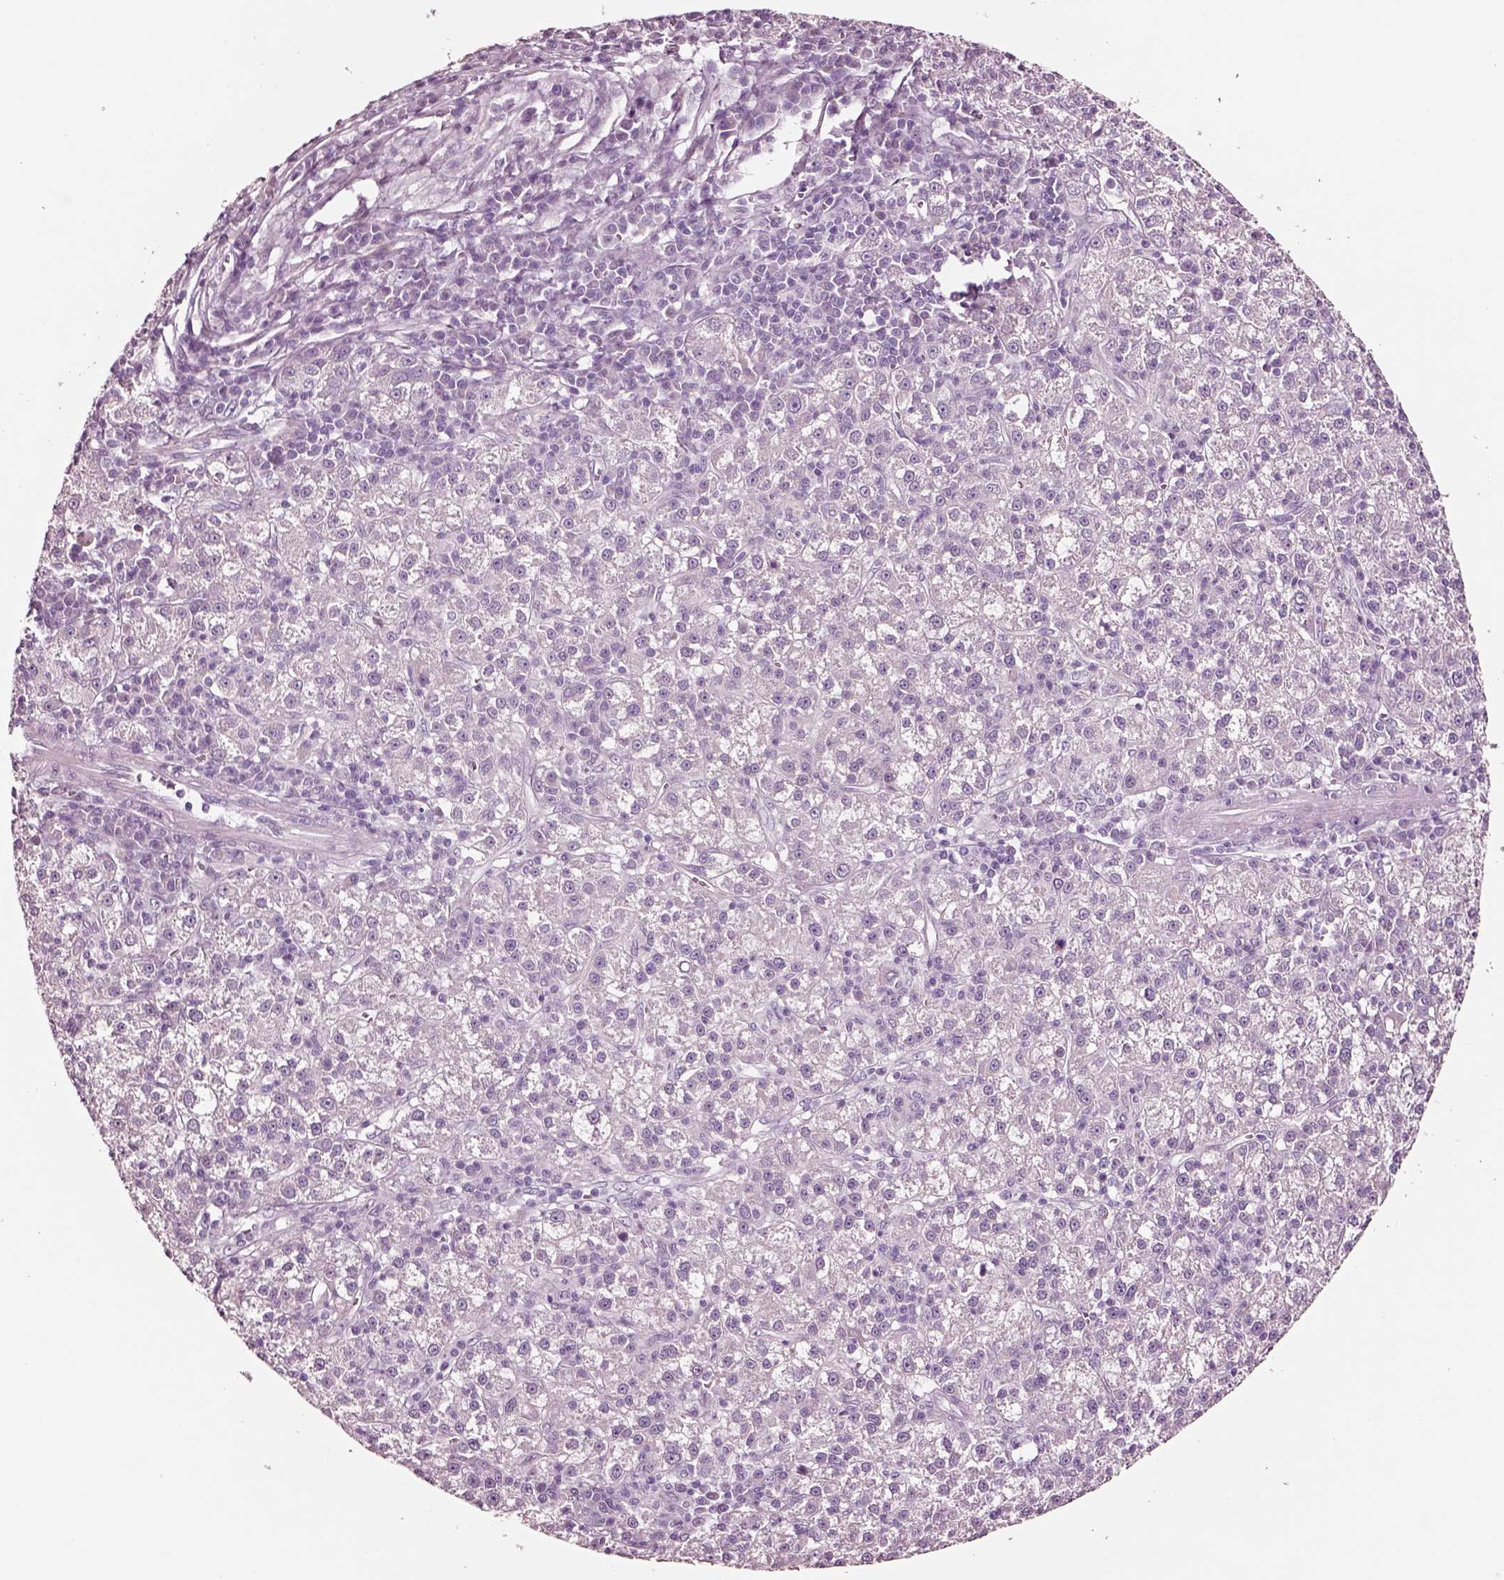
{"staining": {"intensity": "negative", "quantity": "none", "location": "none"}, "tissue": "liver cancer", "cell_type": "Tumor cells", "image_type": "cancer", "snomed": [{"axis": "morphology", "description": "Carcinoma, Hepatocellular, NOS"}, {"axis": "topography", "description": "Liver"}], "caption": "Protein analysis of hepatocellular carcinoma (liver) demonstrates no significant expression in tumor cells.", "gene": "NMRK2", "patient": {"sex": "female", "age": 60}}